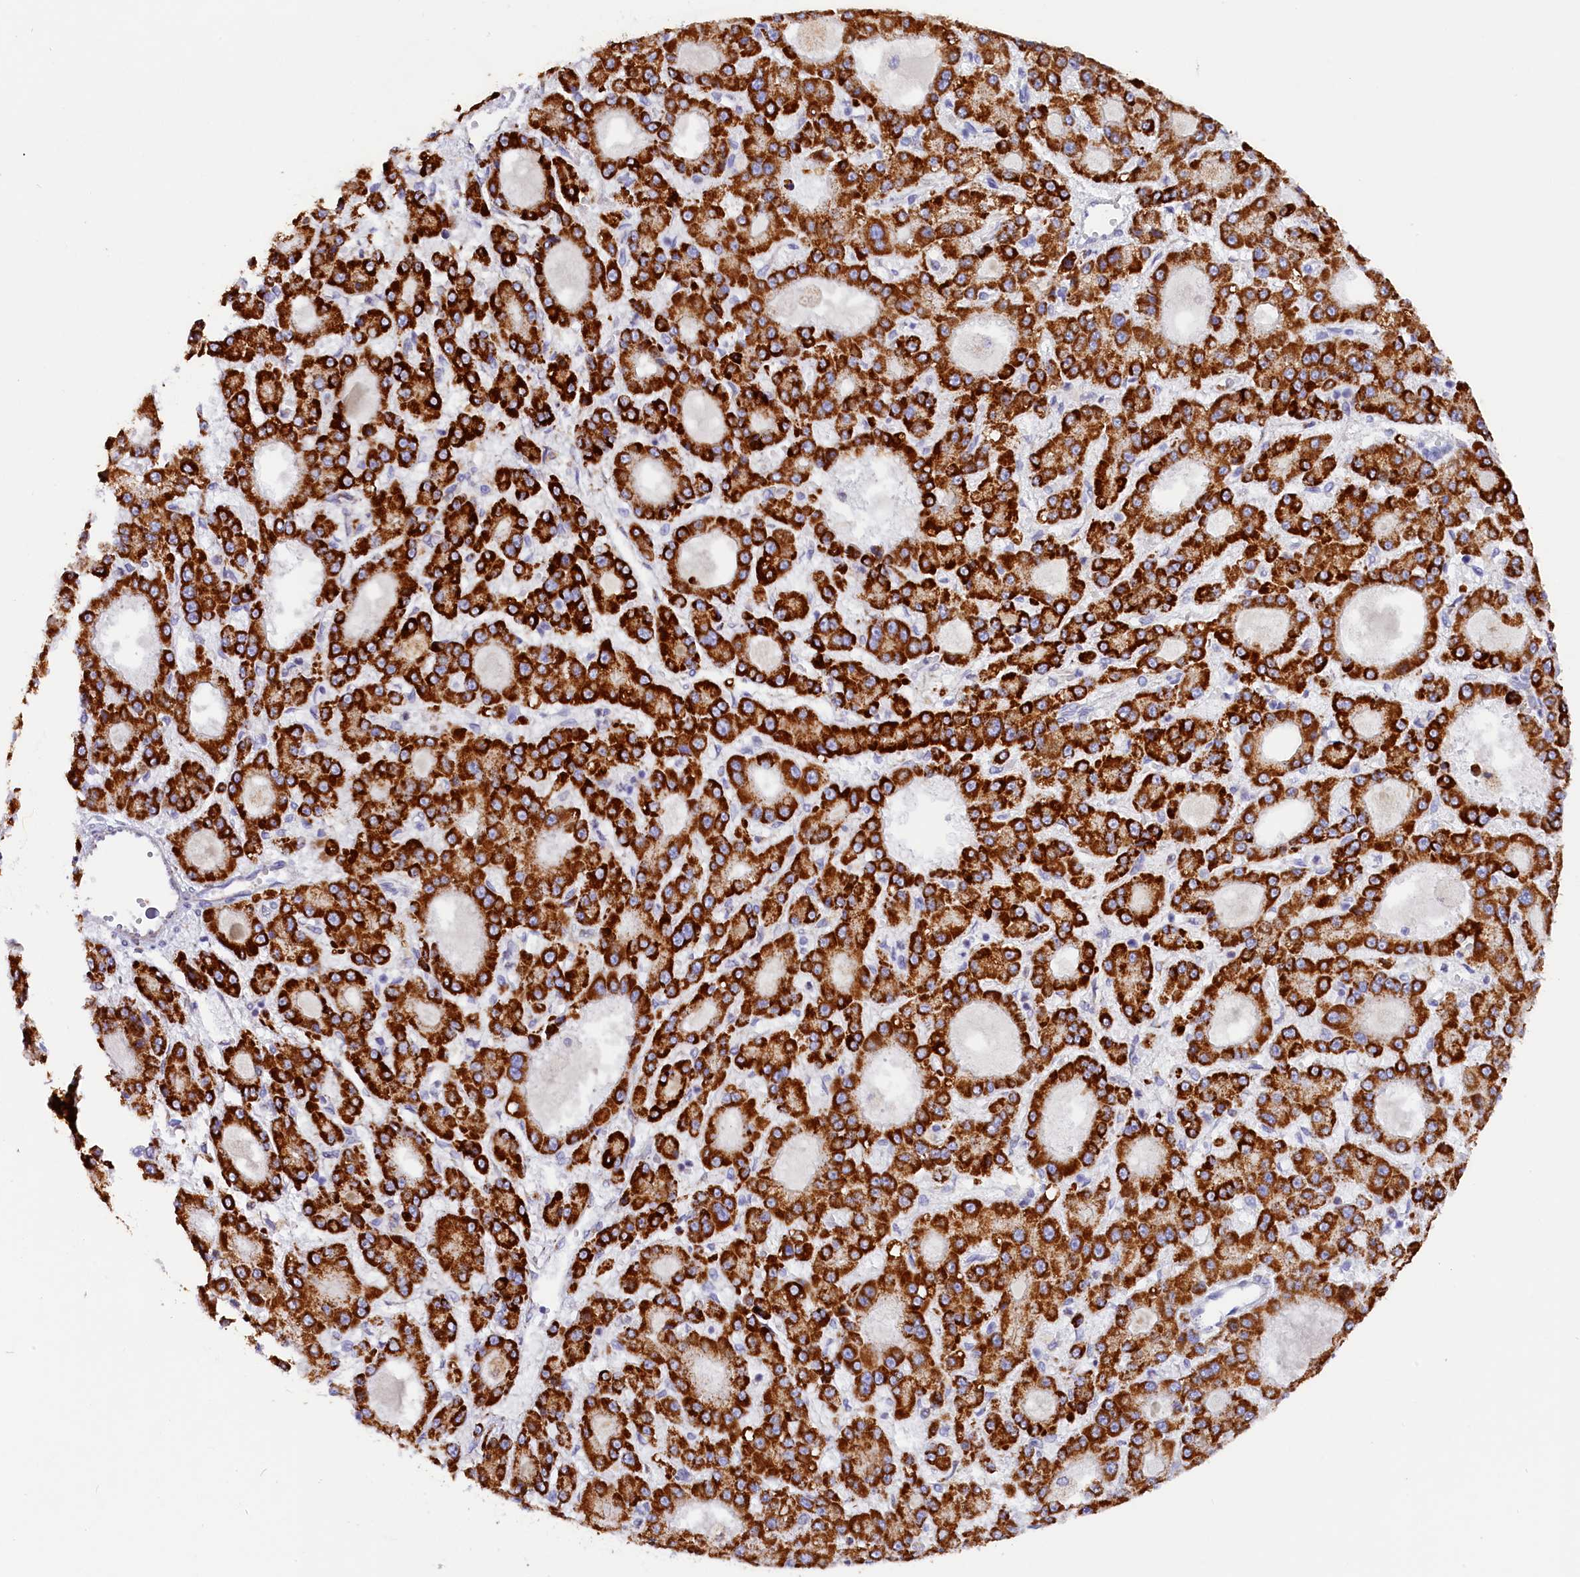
{"staining": {"intensity": "strong", "quantity": ">75%", "location": "cytoplasmic/membranous"}, "tissue": "liver cancer", "cell_type": "Tumor cells", "image_type": "cancer", "snomed": [{"axis": "morphology", "description": "Carcinoma, Hepatocellular, NOS"}, {"axis": "topography", "description": "Liver"}], "caption": "Human liver cancer stained for a protein (brown) exhibits strong cytoplasmic/membranous positive positivity in about >75% of tumor cells.", "gene": "AKTIP", "patient": {"sex": "male", "age": 70}}